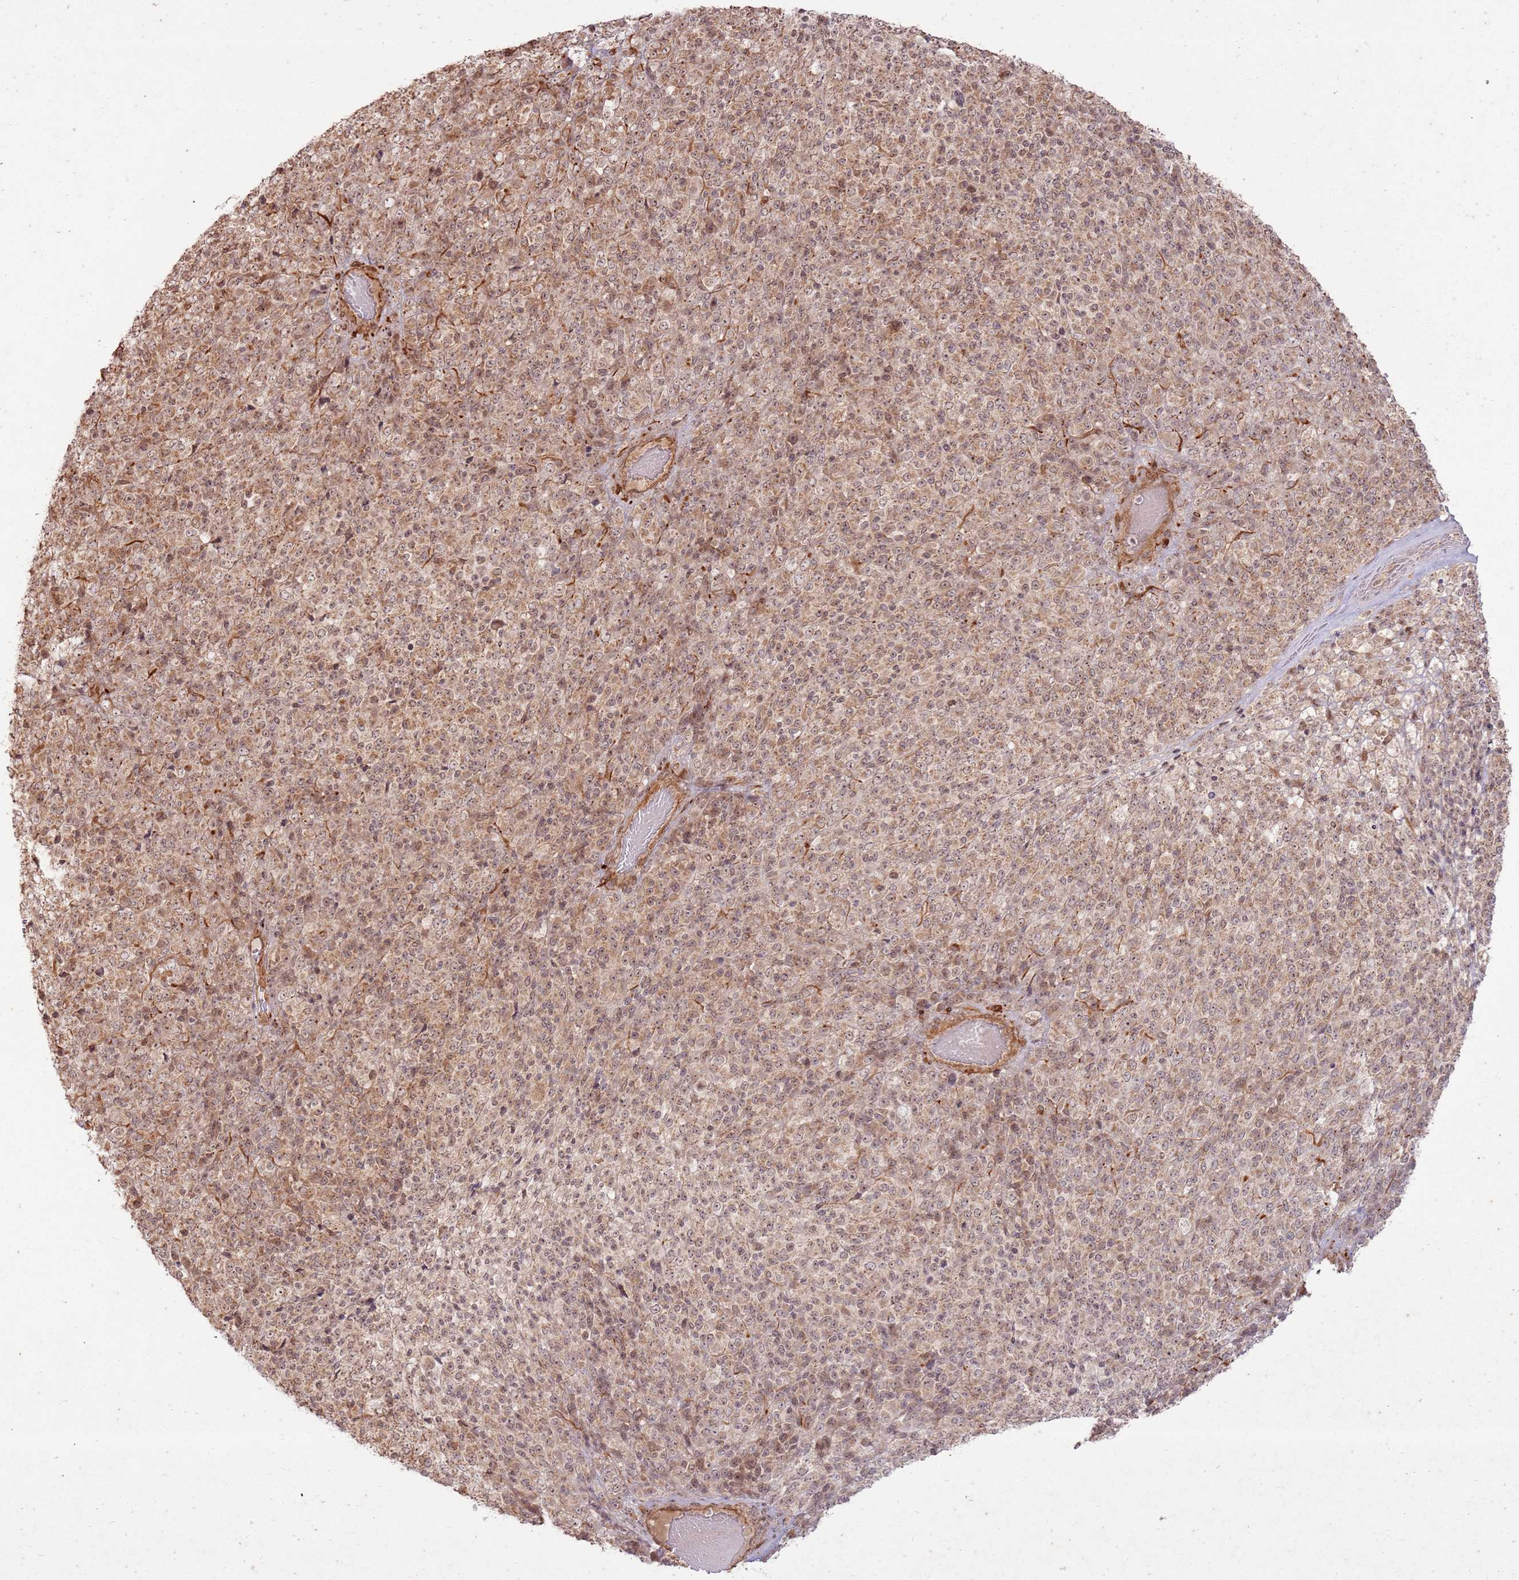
{"staining": {"intensity": "moderate", "quantity": ">75%", "location": "cytoplasmic/membranous,nuclear"}, "tissue": "melanoma", "cell_type": "Tumor cells", "image_type": "cancer", "snomed": [{"axis": "morphology", "description": "Malignant melanoma, Metastatic site"}, {"axis": "topography", "description": "Brain"}], "caption": "IHC (DAB (3,3'-diaminobenzidine)) staining of malignant melanoma (metastatic site) exhibits moderate cytoplasmic/membranous and nuclear protein expression in approximately >75% of tumor cells.", "gene": "ZNF623", "patient": {"sex": "female", "age": 56}}